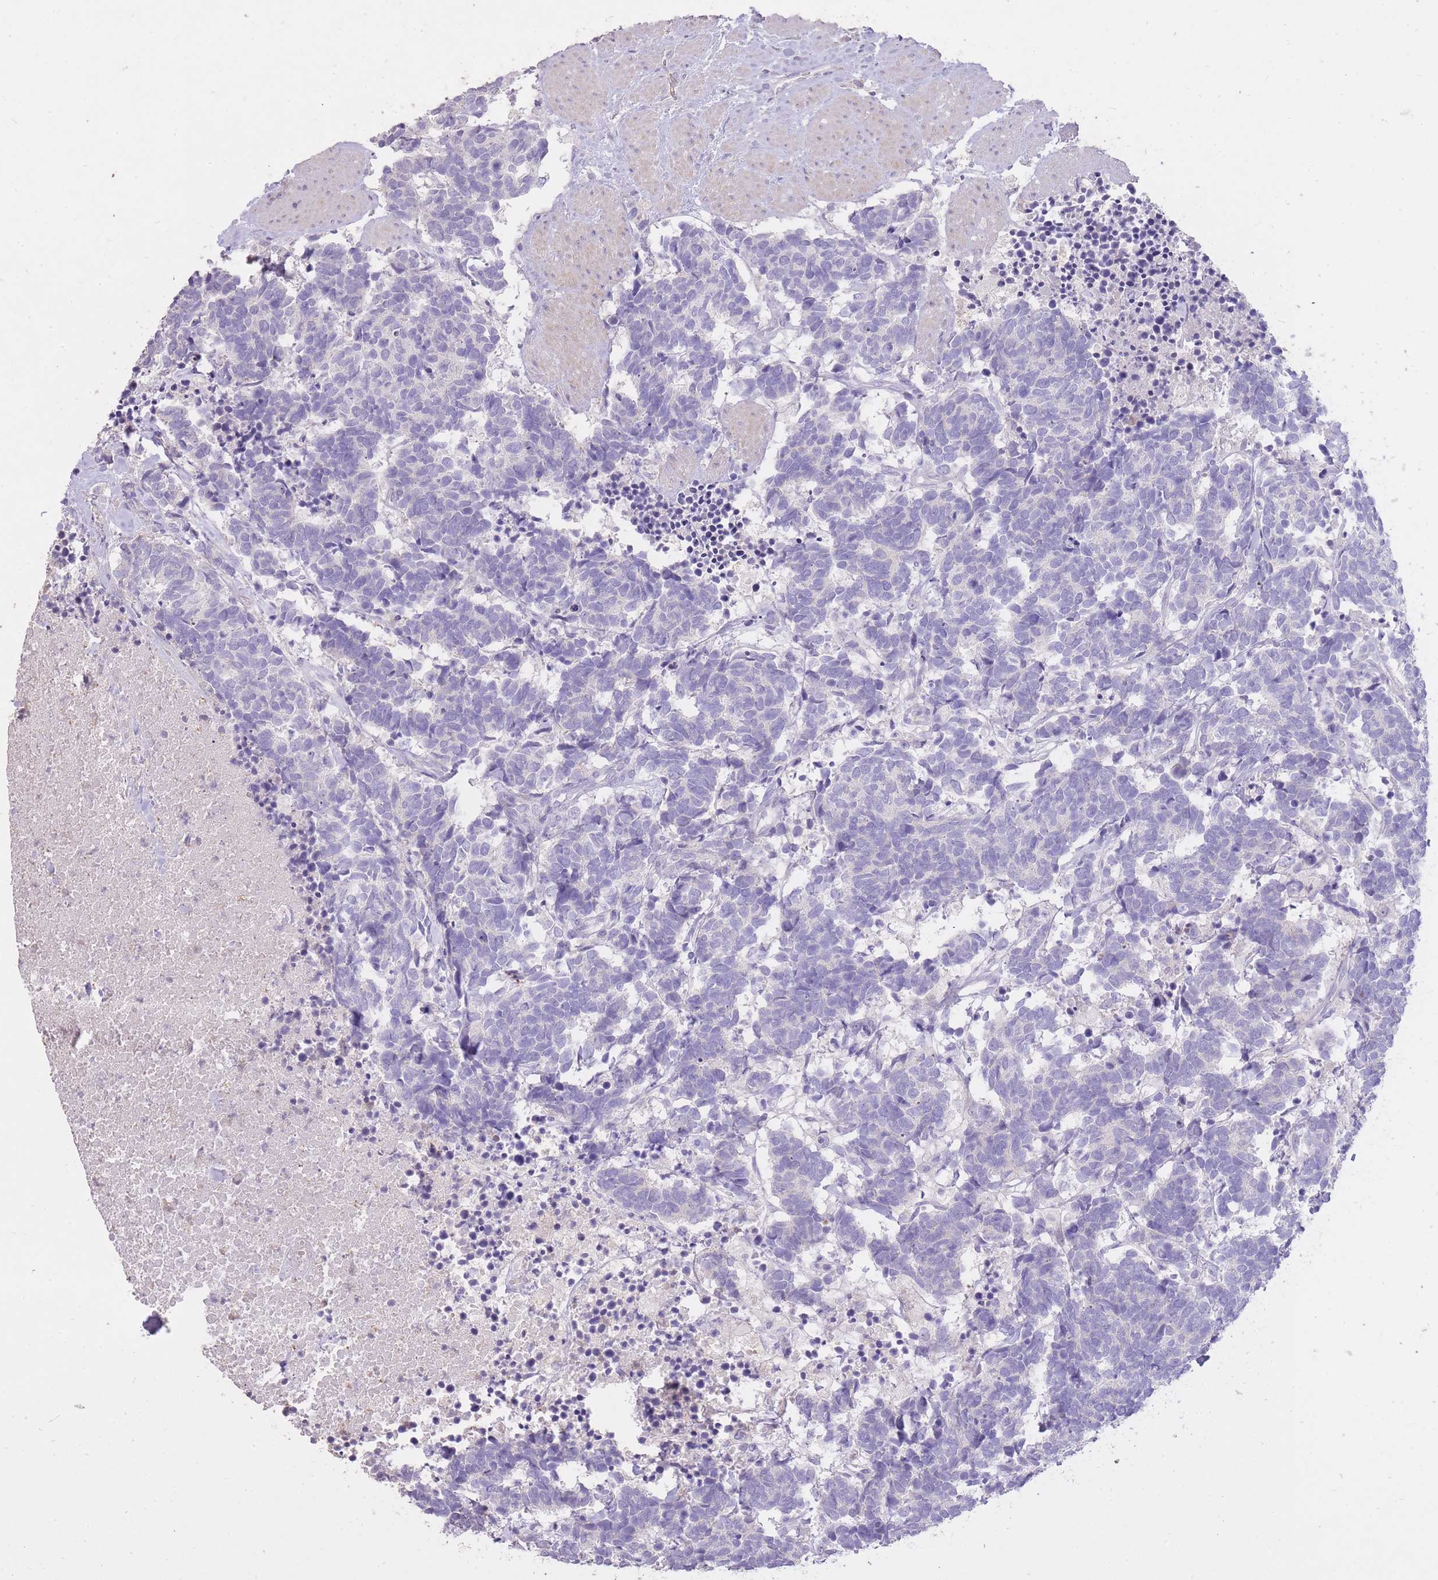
{"staining": {"intensity": "negative", "quantity": "none", "location": "none"}, "tissue": "carcinoid", "cell_type": "Tumor cells", "image_type": "cancer", "snomed": [{"axis": "morphology", "description": "Carcinoma, NOS"}, {"axis": "morphology", "description": "Carcinoid, malignant, NOS"}, {"axis": "topography", "description": "Prostate"}], "caption": "The micrograph reveals no significant staining in tumor cells of carcinoma. Brightfield microscopy of IHC stained with DAB (brown) and hematoxylin (blue), captured at high magnification.", "gene": "FRG2C", "patient": {"sex": "male", "age": 57}}